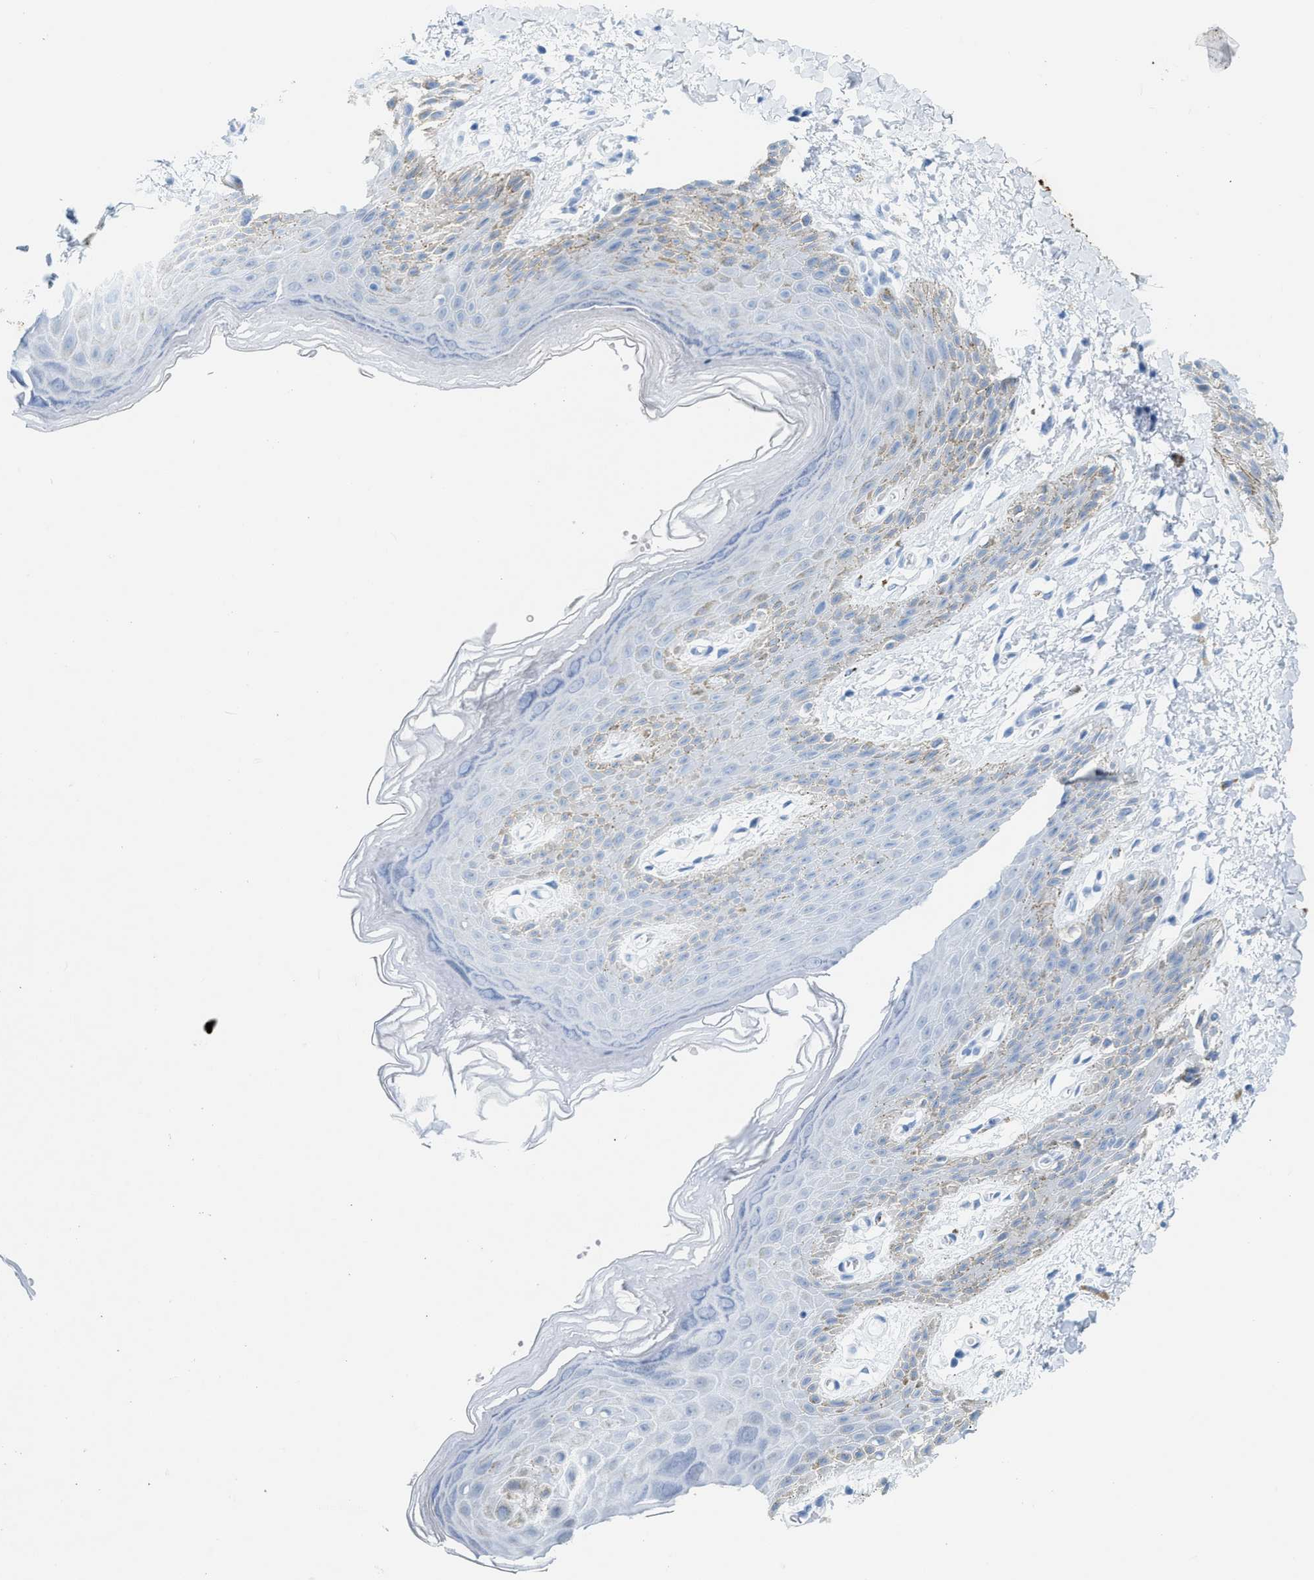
{"staining": {"intensity": "negative", "quantity": "none", "location": "none"}, "tissue": "skin", "cell_type": "Epidermal cells", "image_type": "normal", "snomed": [{"axis": "morphology", "description": "Normal tissue, NOS"}, {"axis": "topography", "description": "Anal"}], "caption": "This photomicrograph is of benign skin stained with immunohistochemistry to label a protein in brown with the nuclei are counter-stained blue. There is no expression in epidermal cells.", "gene": "DES", "patient": {"sex": "male", "age": 44}}